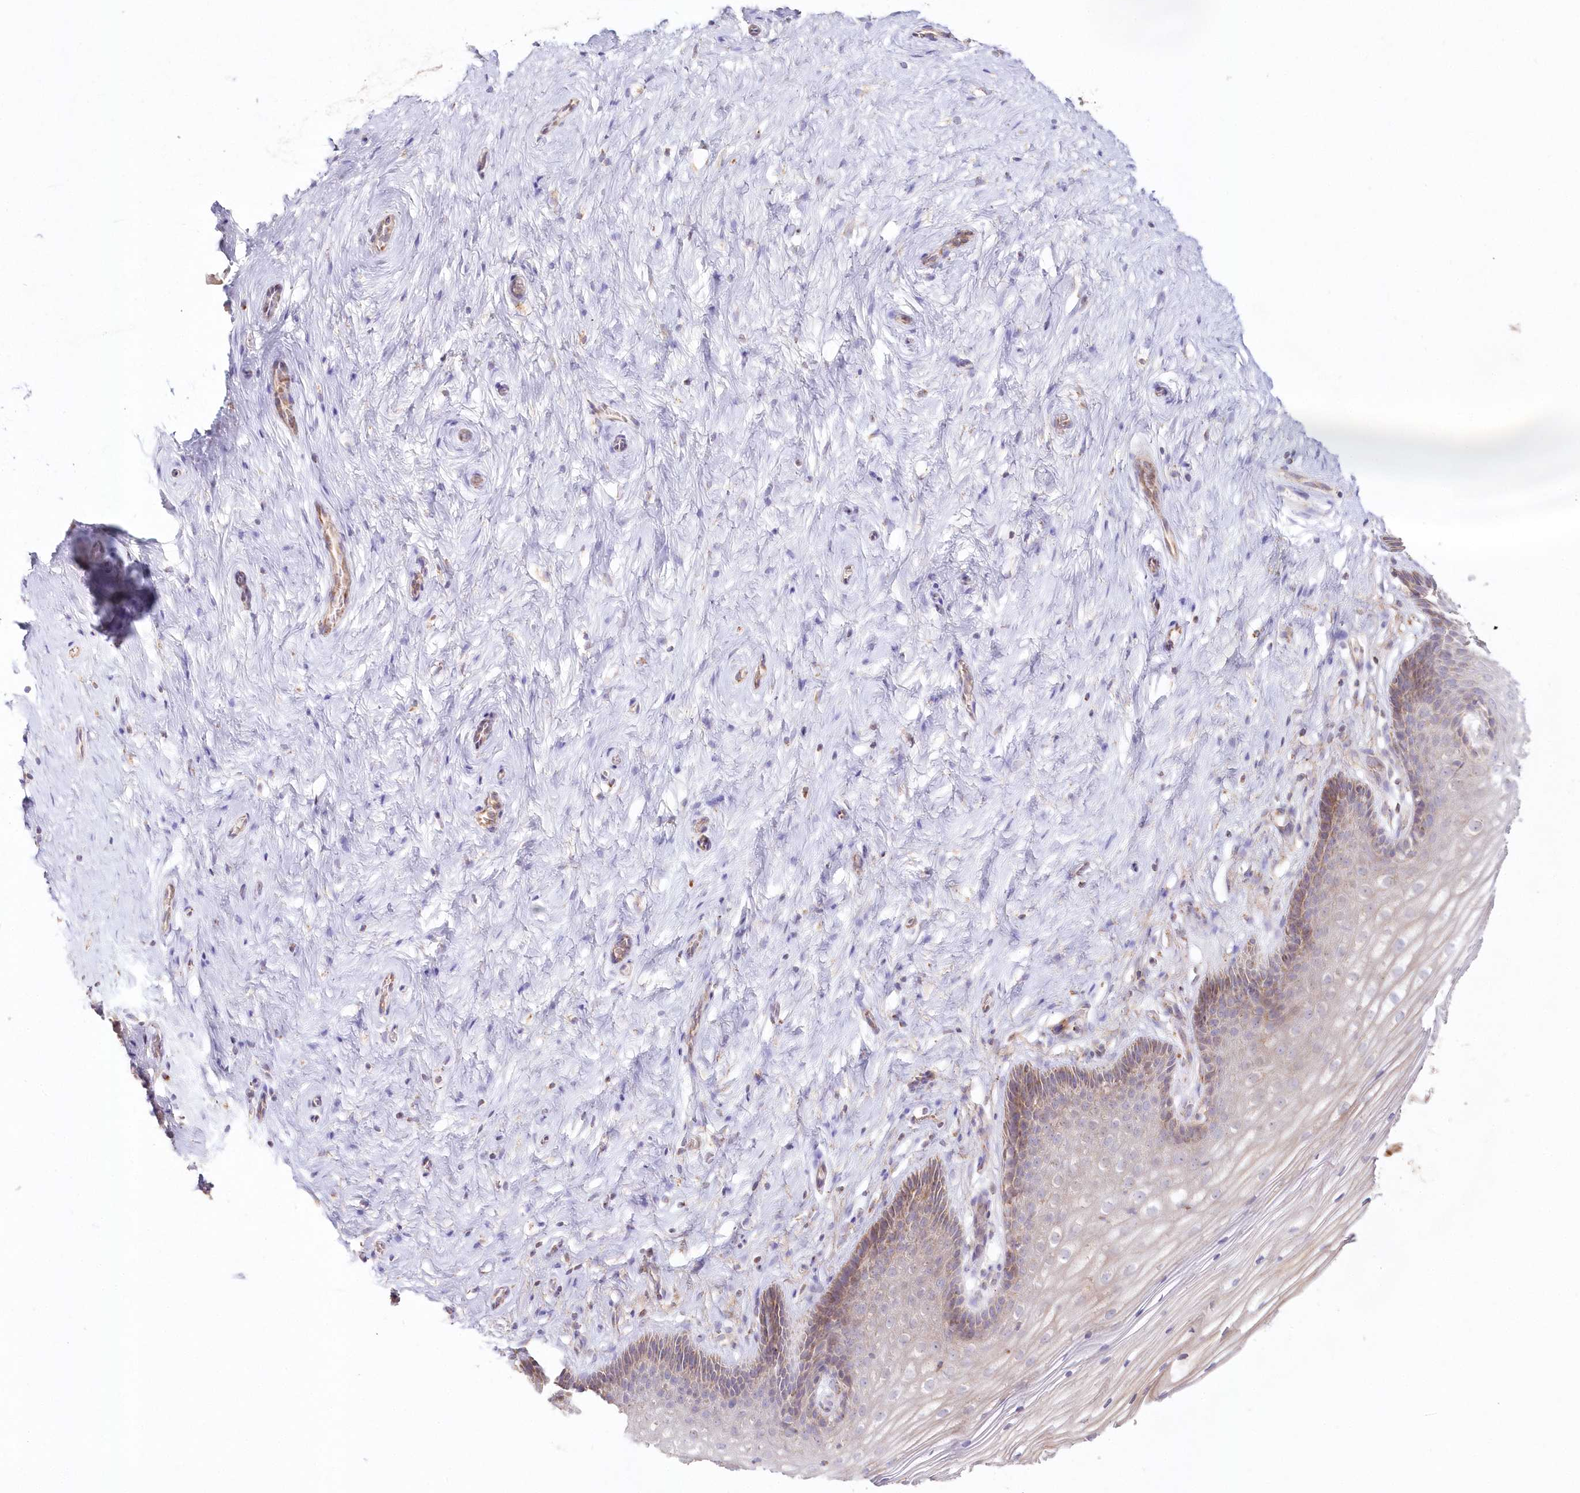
{"staining": {"intensity": "moderate", "quantity": ">75%", "location": "cytoplasmic/membranous"}, "tissue": "cervix", "cell_type": "Glandular cells", "image_type": "normal", "snomed": [{"axis": "morphology", "description": "Normal tissue, NOS"}, {"axis": "topography", "description": "Cervix"}], "caption": "Protein expression analysis of normal cervix shows moderate cytoplasmic/membranous positivity in about >75% of glandular cells.", "gene": "DNA2", "patient": {"sex": "female", "age": 33}}